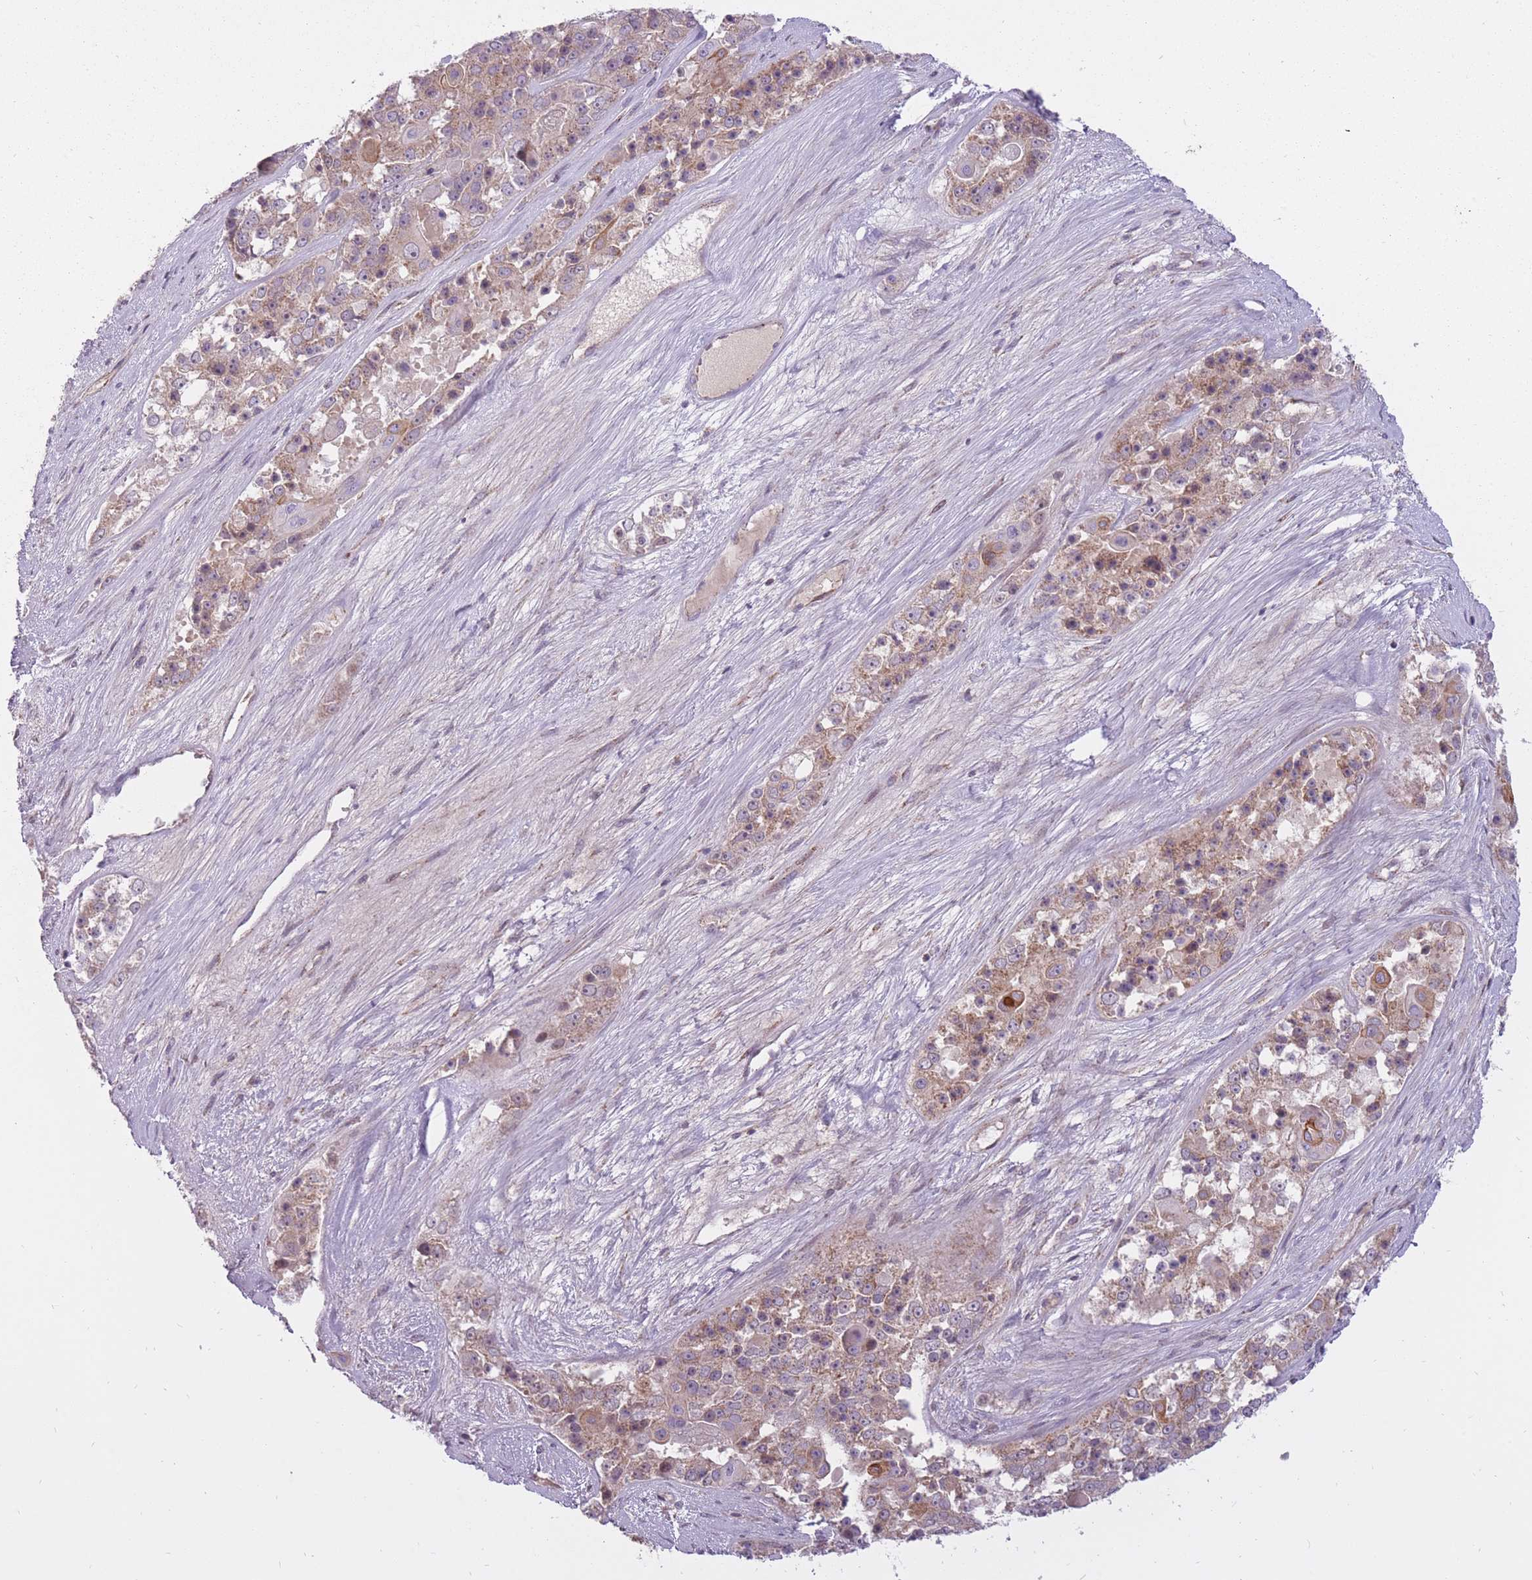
{"staining": {"intensity": "weak", "quantity": "25%-75%", "location": "cytoplasmic/membranous"}, "tissue": "ovarian cancer", "cell_type": "Tumor cells", "image_type": "cancer", "snomed": [{"axis": "morphology", "description": "Carcinoma, endometroid"}, {"axis": "topography", "description": "Ovary"}], "caption": "High-power microscopy captured an immunohistochemistry (IHC) photomicrograph of ovarian cancer (endometroid carcinoma), revealing weak cytoplasmic/membranous staining in about 25%-75% of tumor cells.", "gene": "LIN7C", "patient": {"sex": "female", "age": 51}}